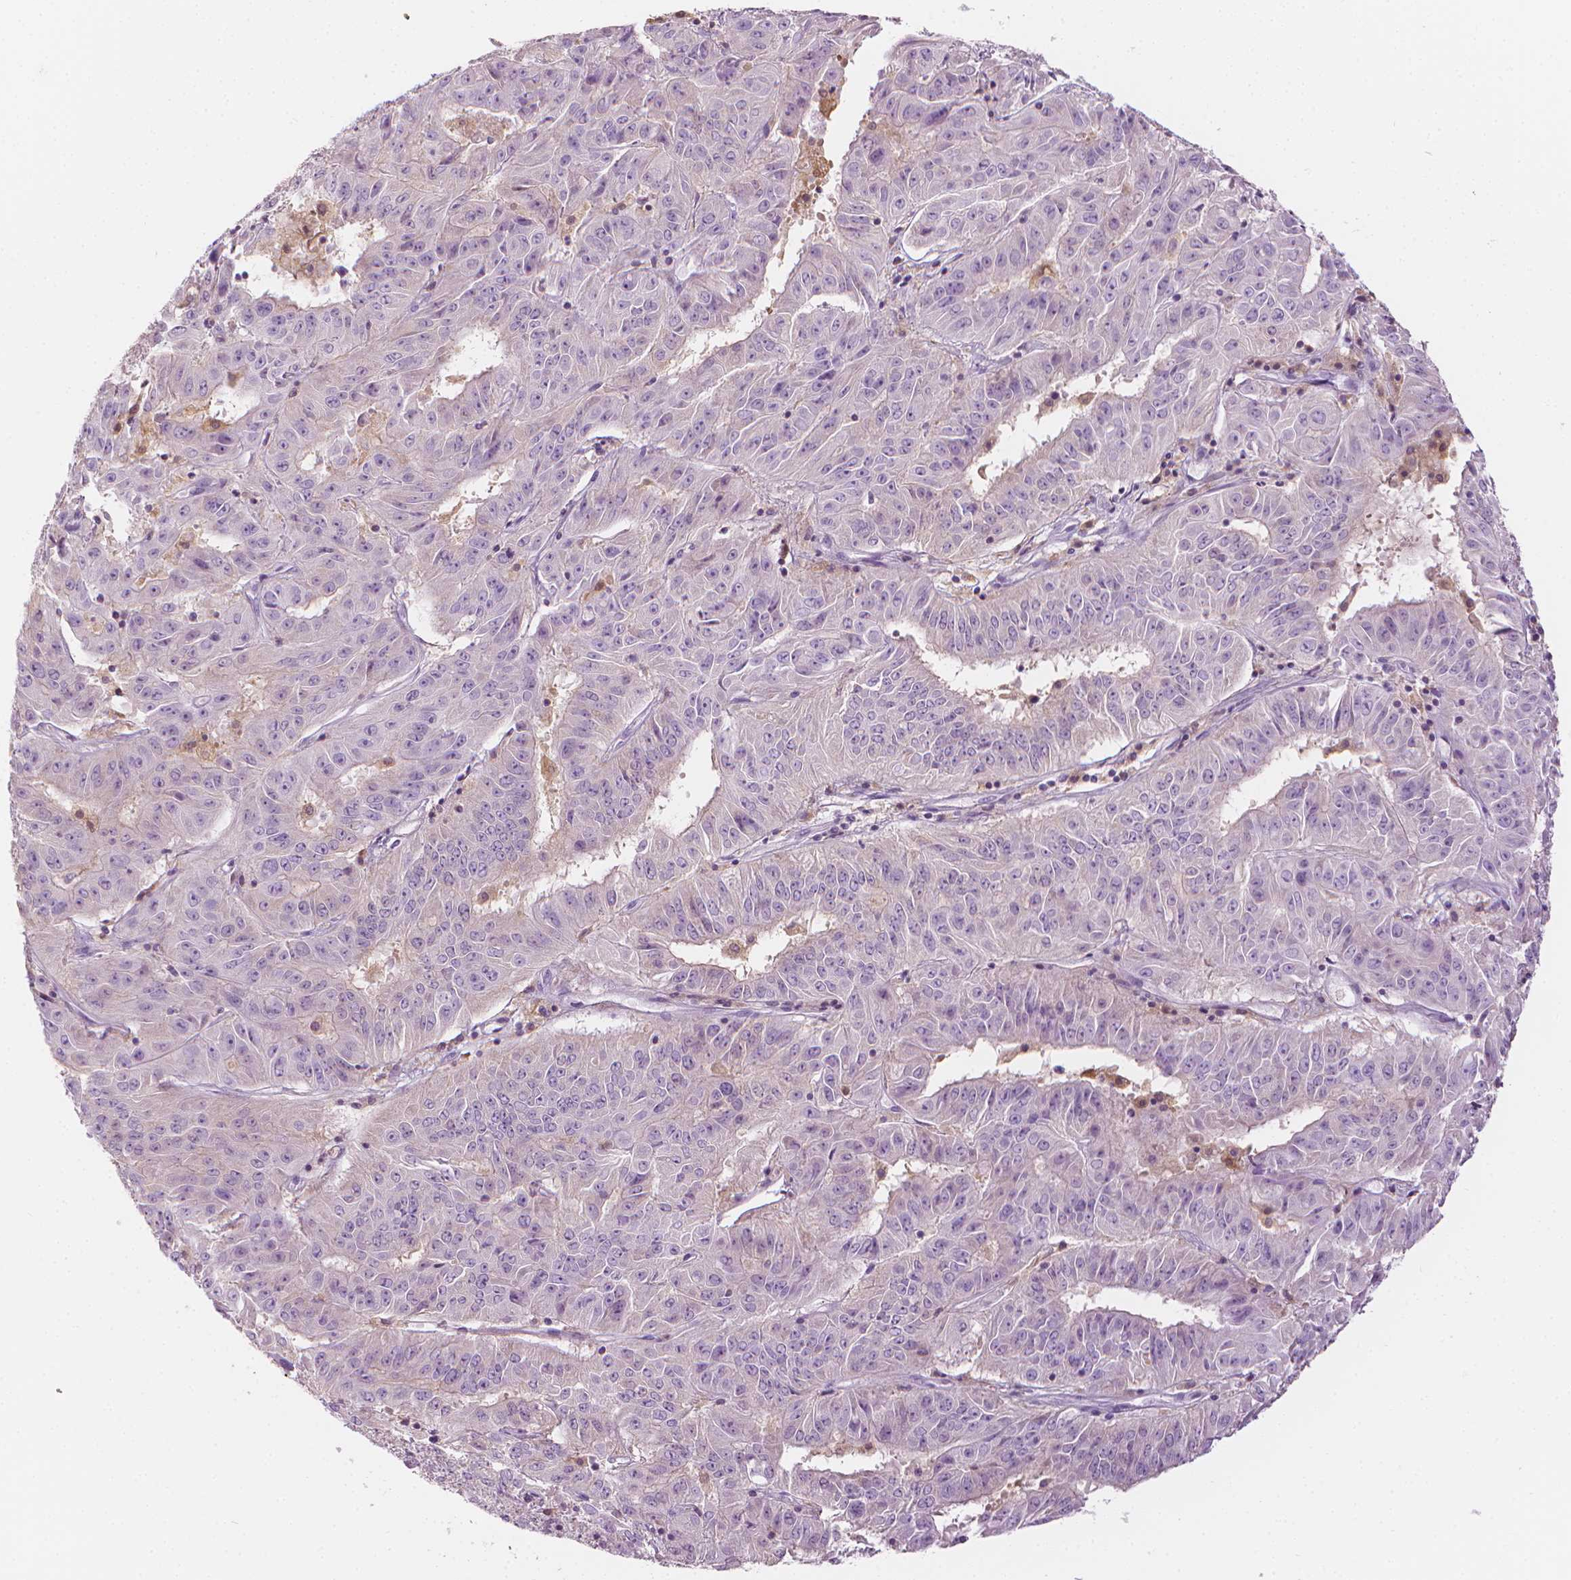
{"staining": {"intensity": "negative", "quantity": "none", "location": "none"}, "tissue": "pancreatic cancer", "cell_type": "Tumor cells", "image_type": "cancer", "snomed": [{"axis": "morphology", "description": "Adenocarcinoma, NOS"}, {"axis": "topography", "description": "Pancreas"}], "caption": "Image shows no protein staining in tumor cells of pancreatic cancer (adenocarcinoma) tissue.", "gene": "SHMT1", "patient": {"sex": "male", "age": 63}}